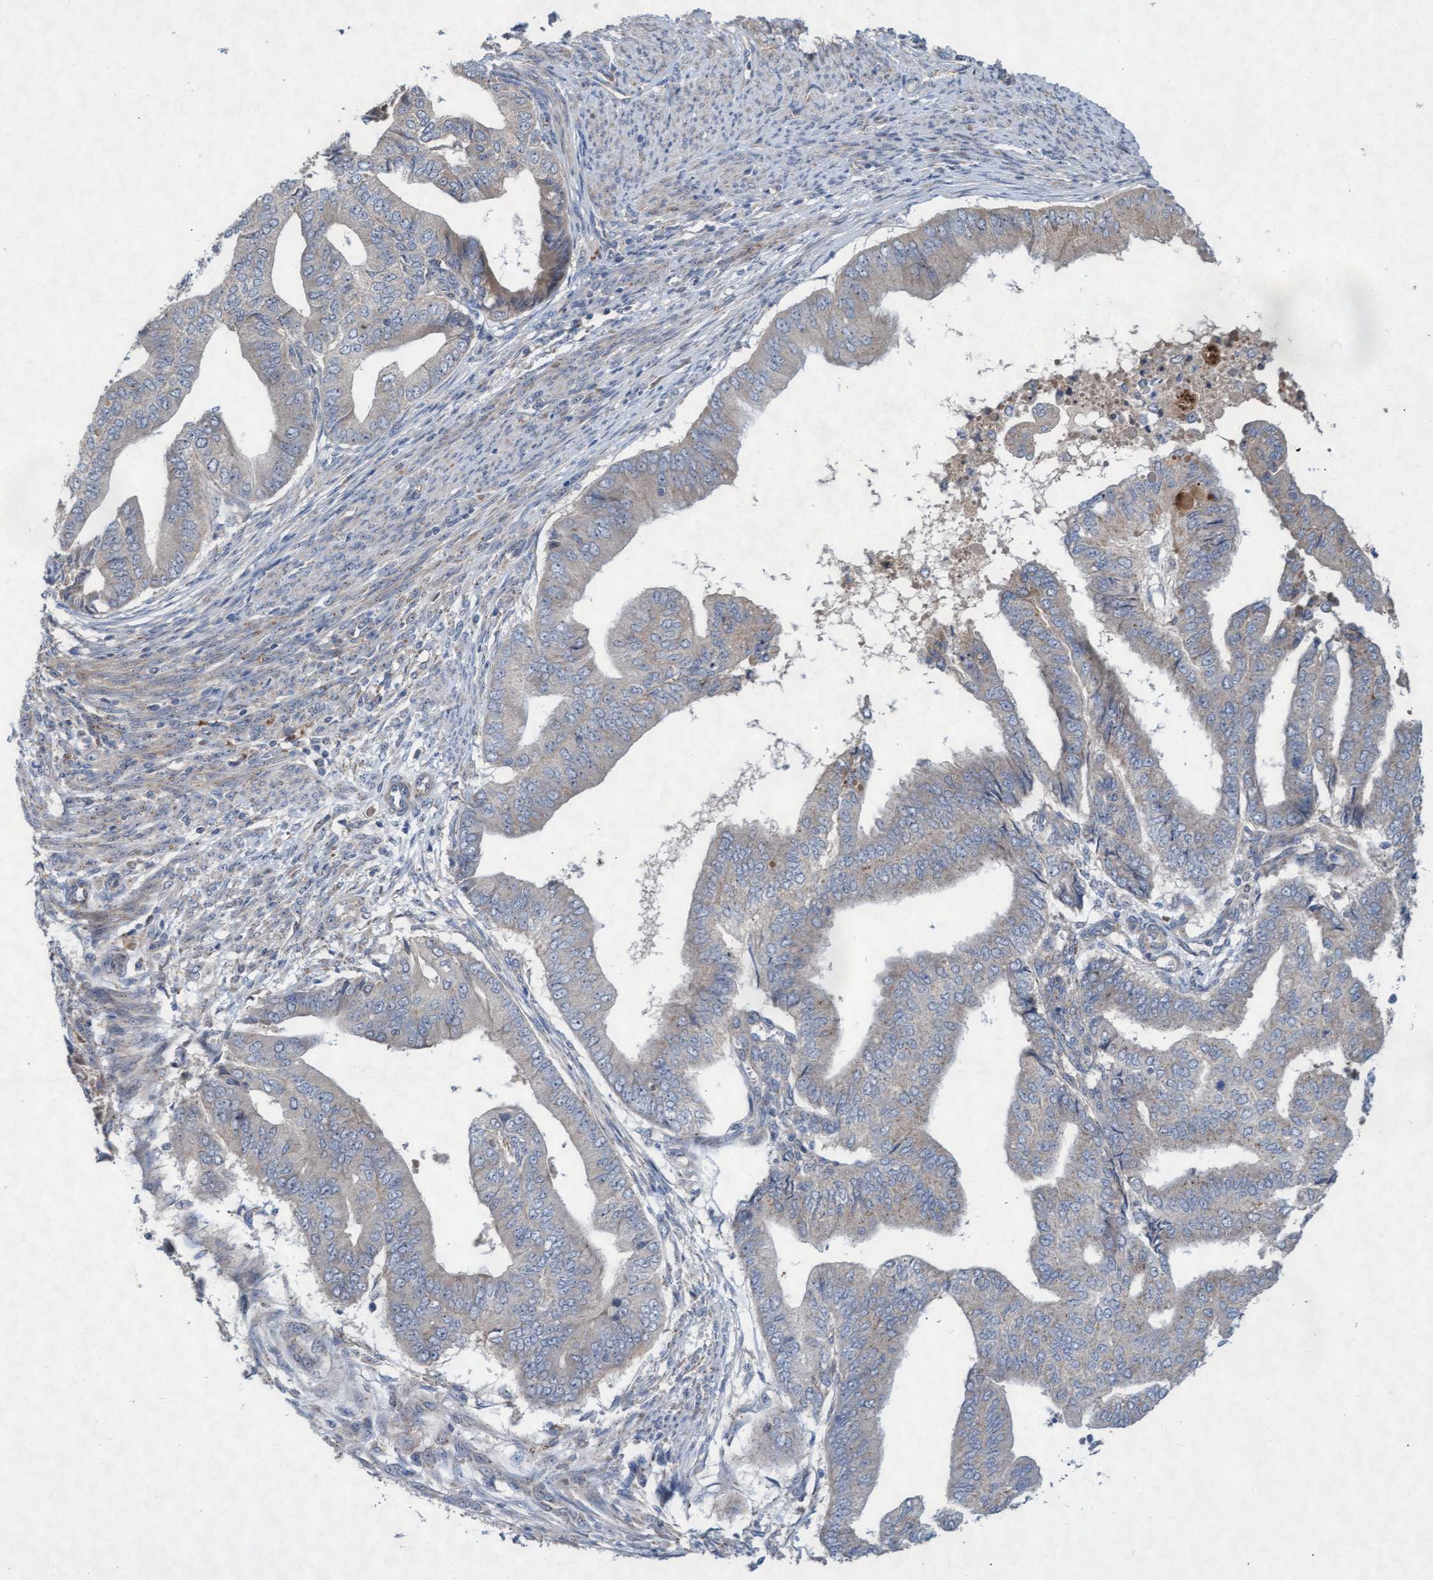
{"staining": {"intensity": "negative", "quantity": "none", "location": "none"}, "tissue": "endometrial cancer", "cell_type": "Tumor cells", "image_type": "cancer", "snomed": [{"axis": "morphology", "description": "Polyp, NOS"}, {"axis": "morphology", "description": "Adenocarcinoma, NOS"}, {"axis": "morphology", "description": "Adenoma, NOS"}, {"axis": "topography", "description": "Endometrium"}], "caption": "Protein analysis of adenocarcinoma (endometrial) exhibits no significant expression in tumor cells.", "gene": "ABCF2", "patient": {"sex": "female", "age": 79}}